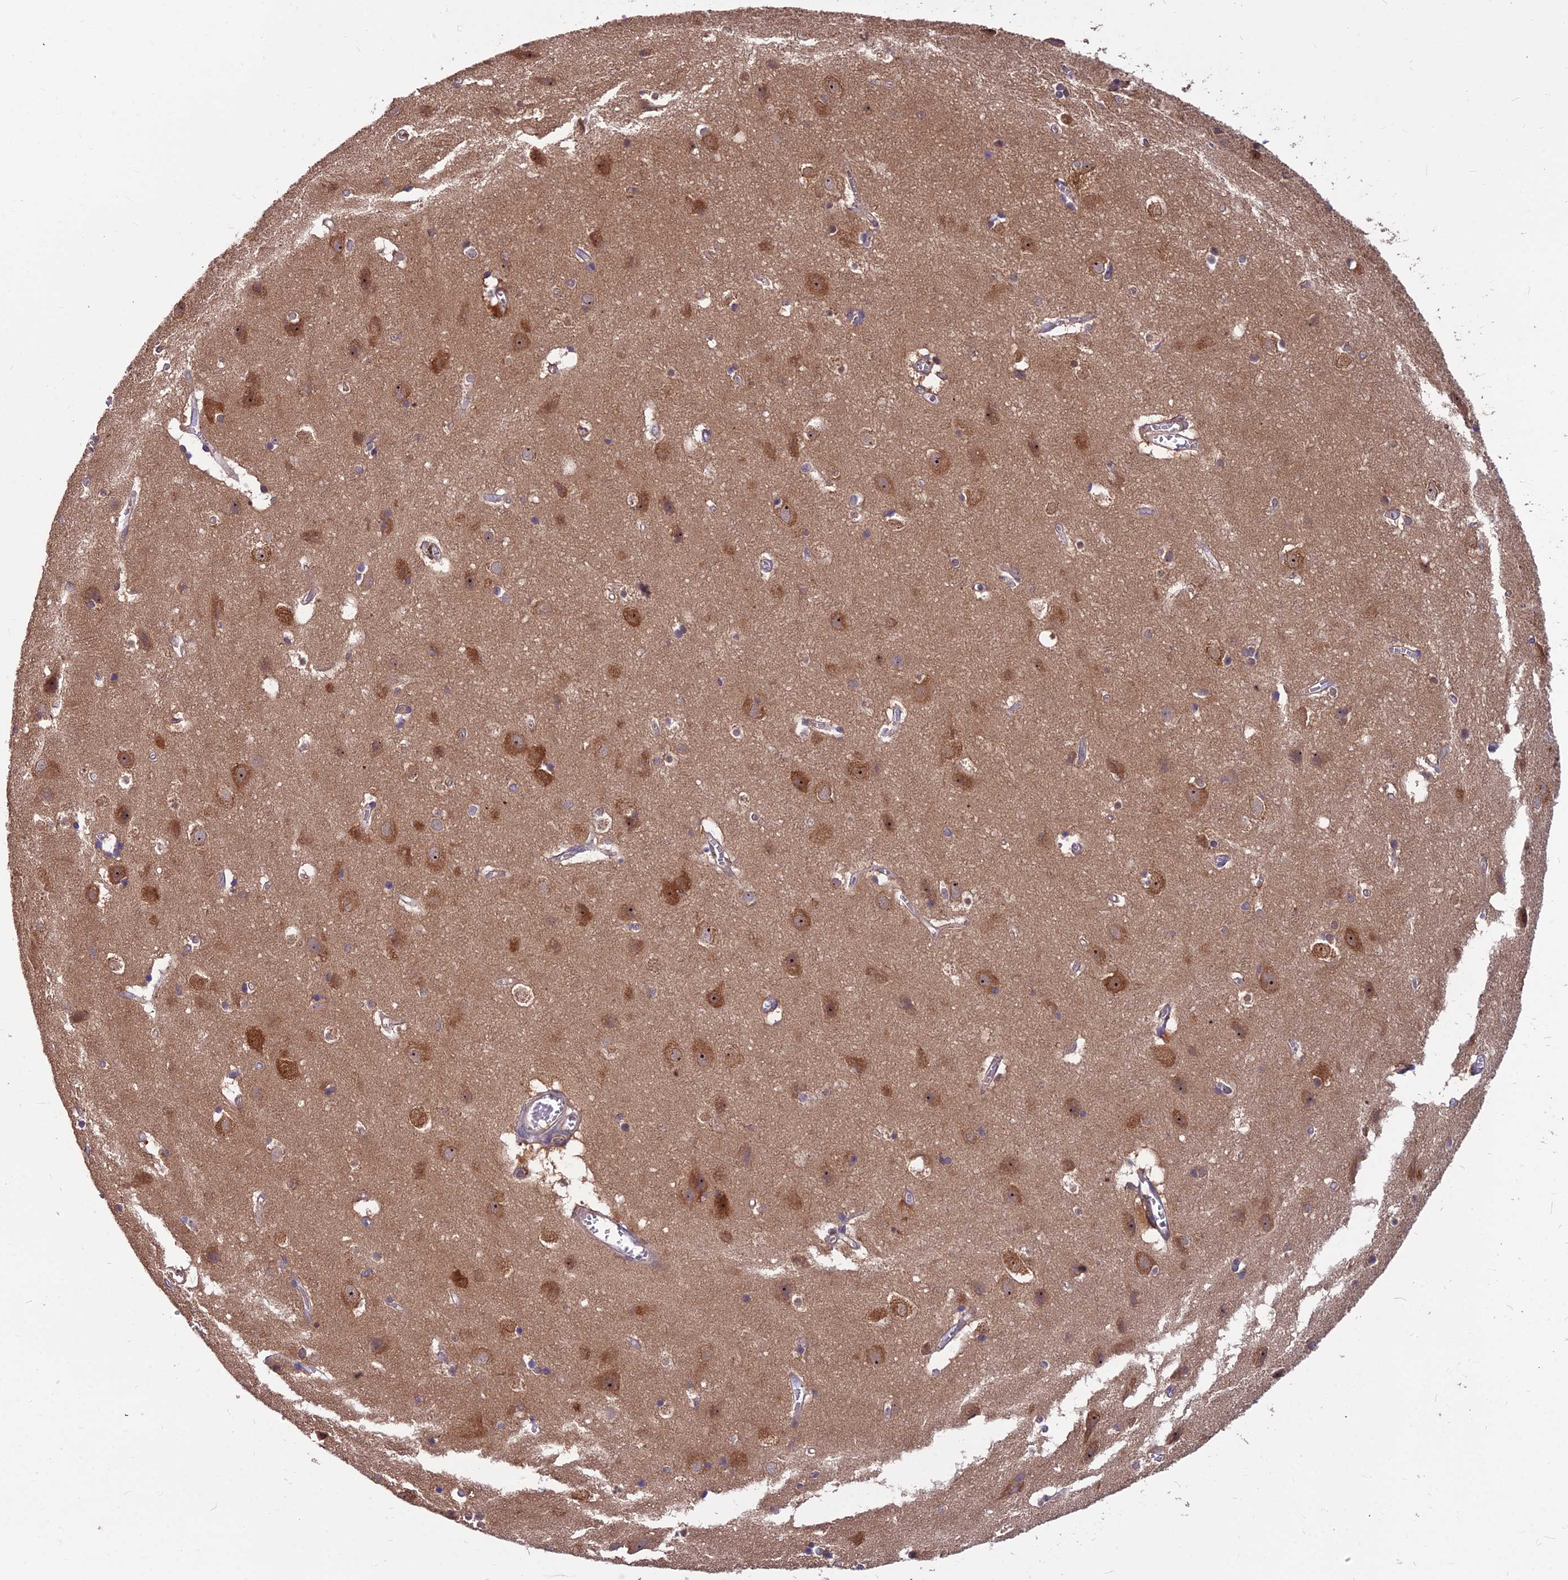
{"staining": {"intensity": "weak", "quantity": ">75%", "location": "cytoplasmic/membranous"}, "tissue": "cerebral cortex", "cell_type": "Endothelial cells", "image_type": "normal", "snomed": [{"axis": "morphology", "description": "Normal tissue, NOS"}, {"axis": "topography", "description": "Cerebral cortex"}], "caption": "This is an image of IHC staining of benign cerebral cortex, which shows weak staining in the cytoplasmic/membranous of endothelial cells.", "gene": "MVD", "patient": {"sex": "male", "age": 54}}